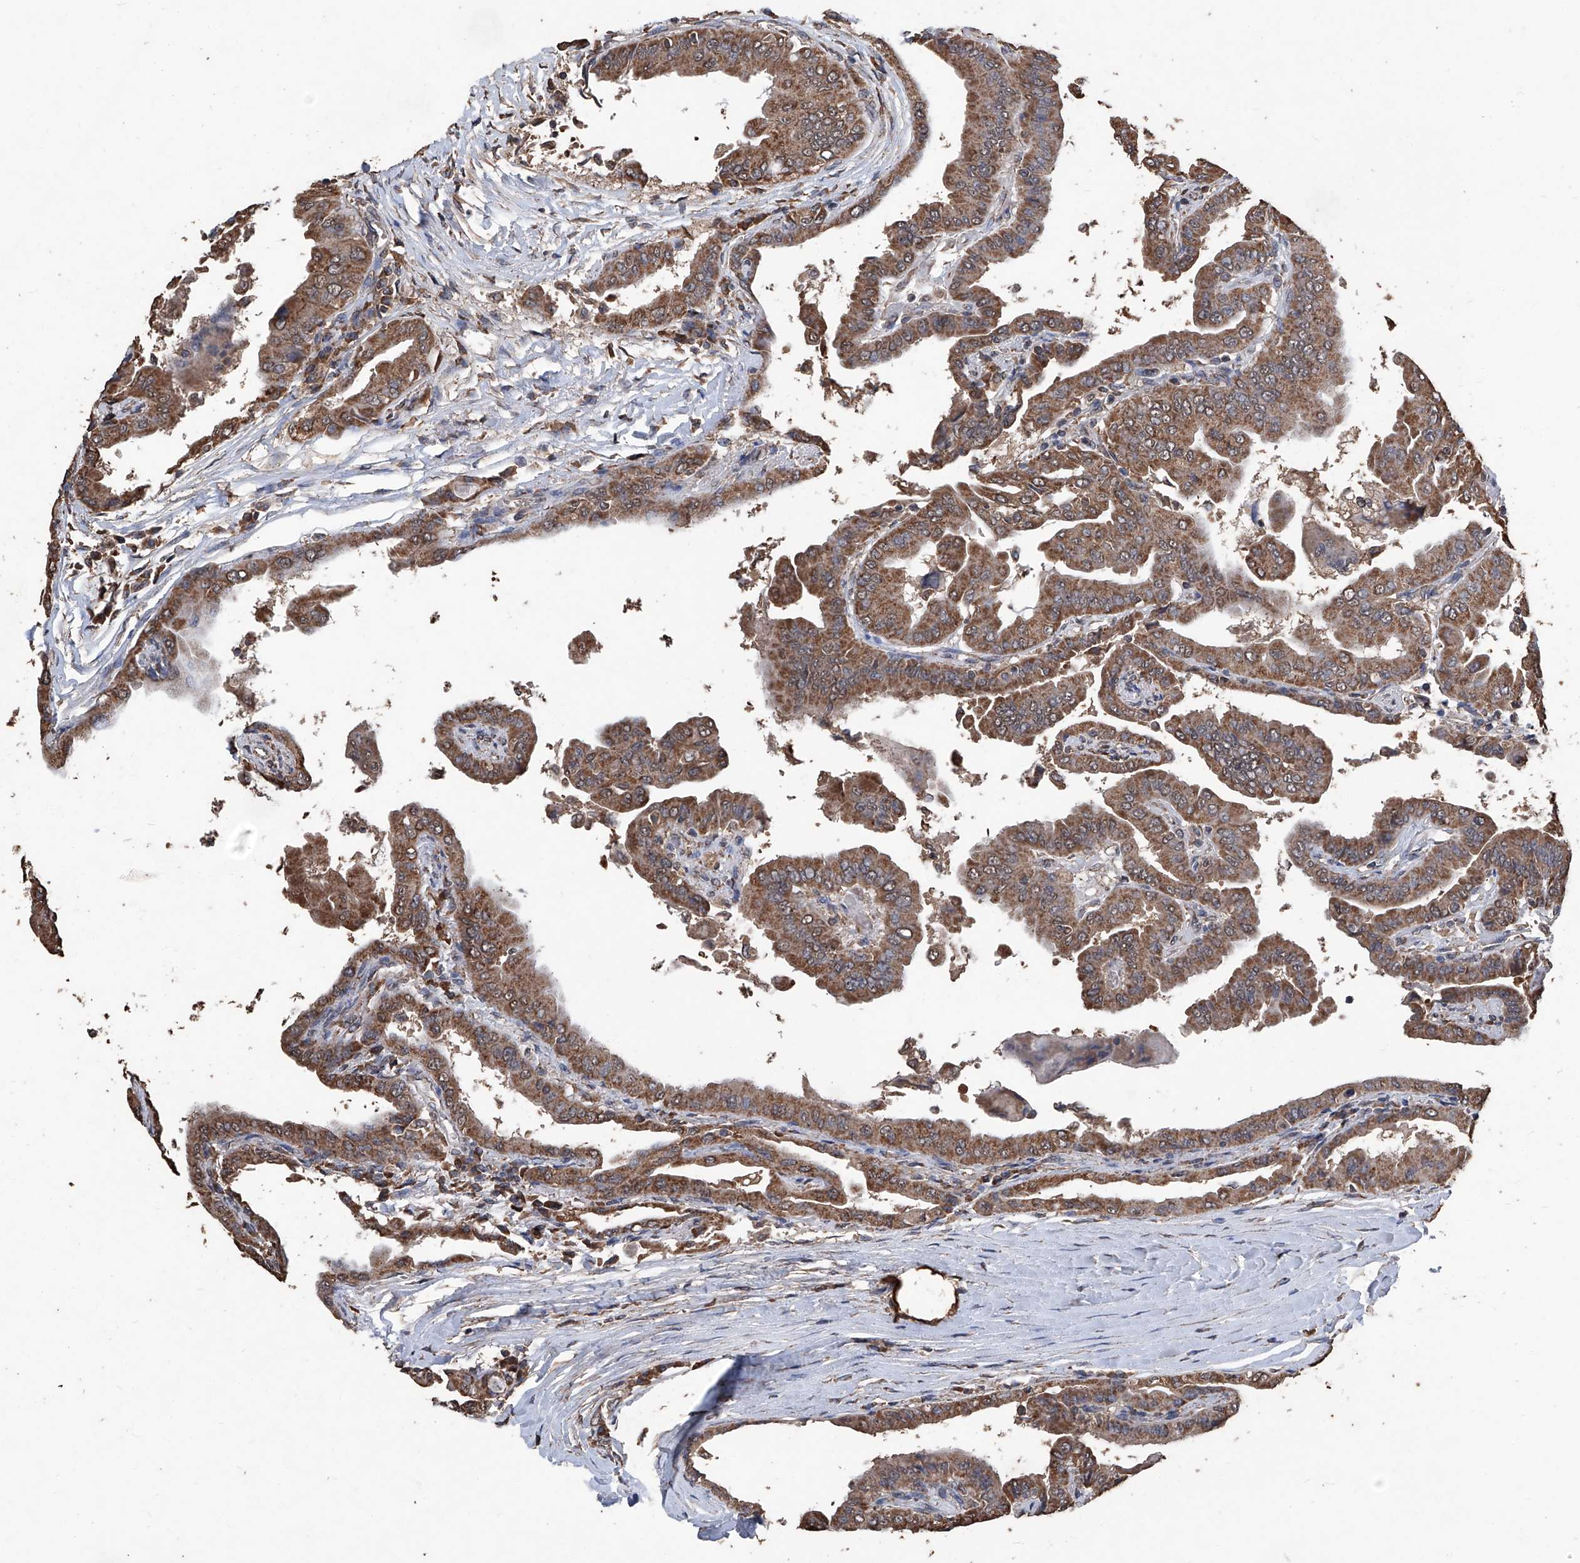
{"staining": {"intensity": "strong", "quantity": ">75%", "location": "cytoplasmic/membranous"}, "tissue": "thyroid cancer", "cell_type": "Tumor cells", "image_type": "cancer", "snomed": [{"axis": "morphology", "description": "Papillary adenocarcinoma, NOS"}, {"axis": "topography", "description": "Thyroid gland"}], "caption": "Immunohistochemistry of human thyroid cancer exhibits high levels of strong cytoplasmic/membranous positivity in approximately >75% of tumor cells. (IHC, brightfield microscopy, high magnification).", "gene": "STARD7", "patient": {"sex": "male", "age": 33}}